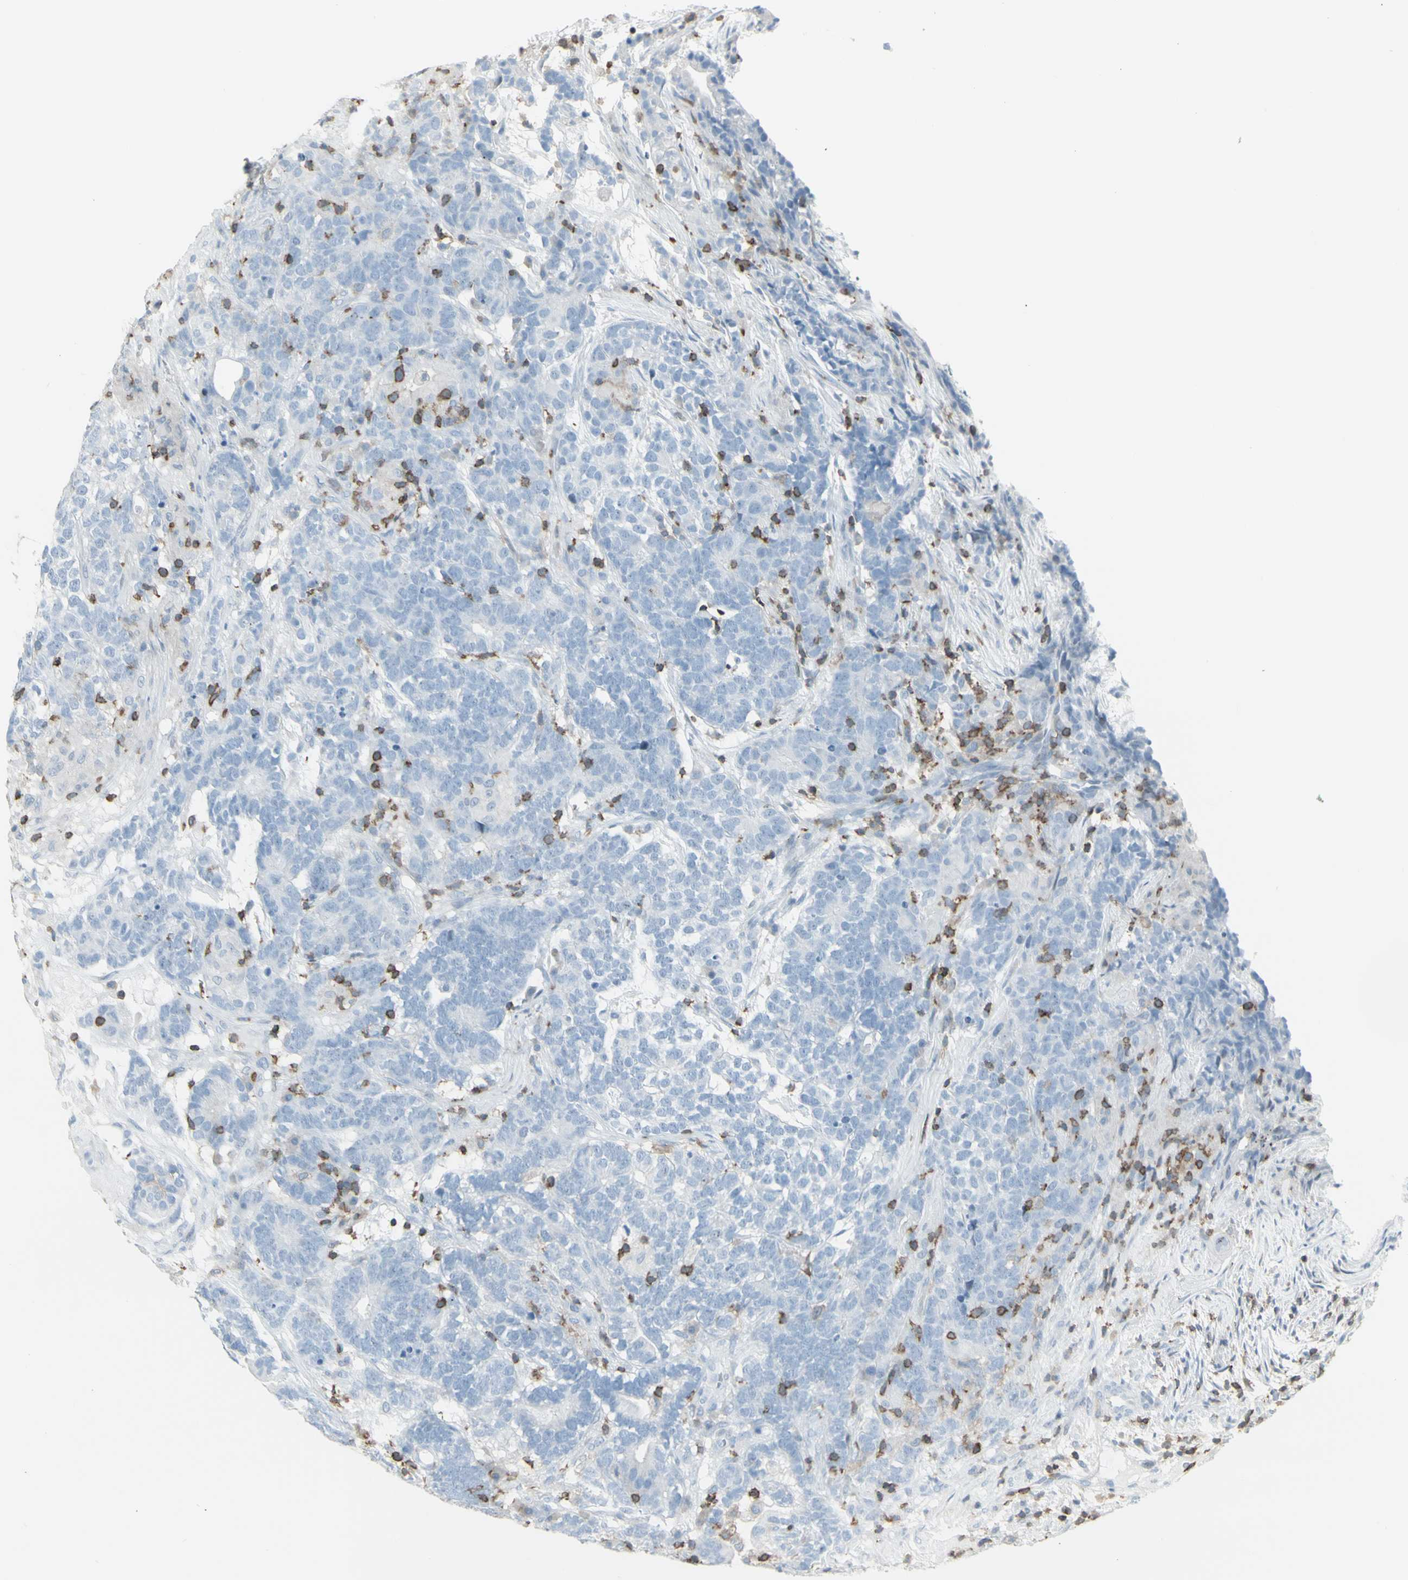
{"staining": {"intensity": "negative", "quantity": "none", "location": "none"}, "tissue": "testis cancer", "cell_type": "Tumor cells", "image_type": "cancer", "snomed": [{"axis": "morphology", "description": "Carcinoma, Embryonal, NOS"}, {"axis": "topography", "description": "Testis"}], "caption": "The histopathology image demonstrates no significant positivity in tumor cells of embryonal carcinoma (testis).", "gene": "NRG1", "patient": {"sex": "male", "age": 26}}